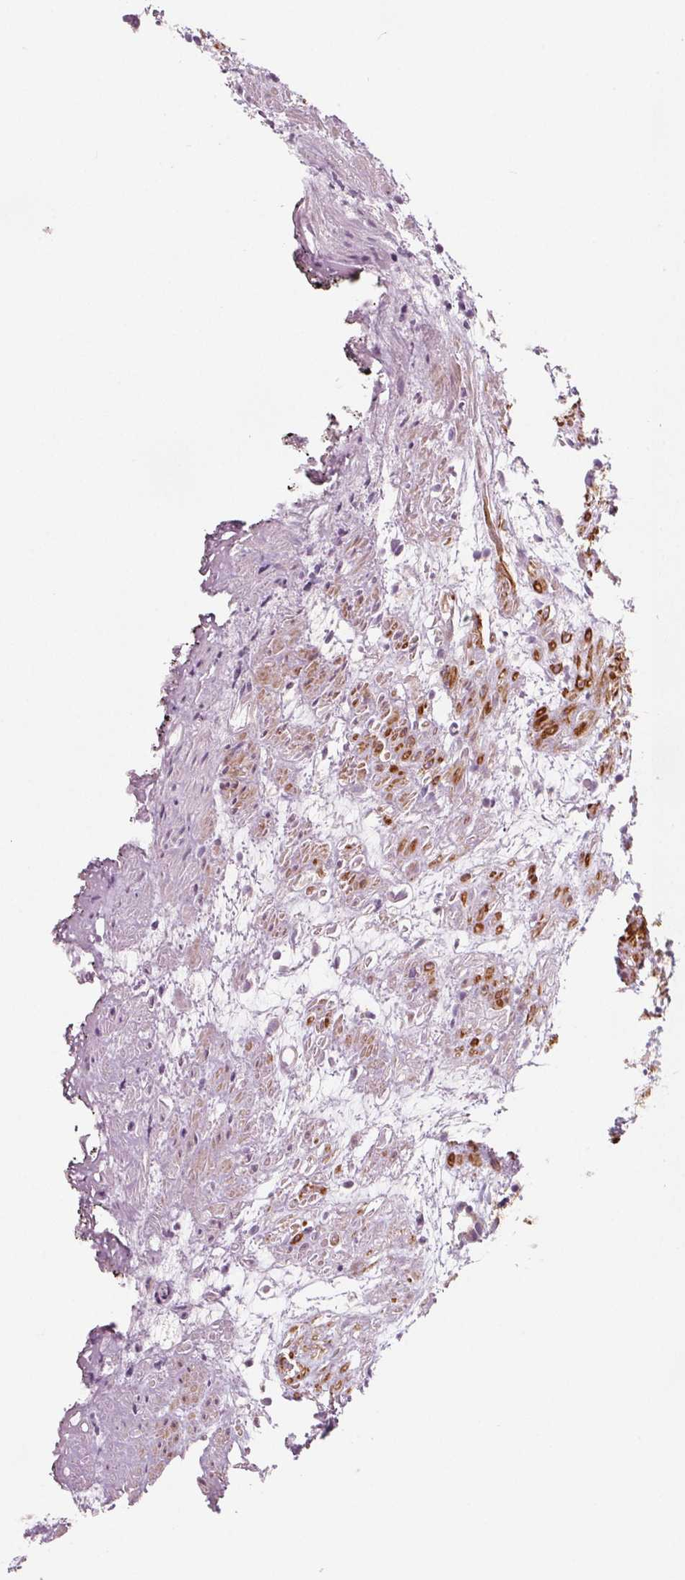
{"staining": {"intensity": "moderate", "quantity": ">75%", "location": "cytoplasmic/membranous"}, "tissue": "prostate cancer", "cell_type": "Tumor cells", "image_type": "cancer", "snomed": [{"axis": "morphology", "description": "Adenocarcinoma, High grade"}, {"axis": "topography", "description": "Prostate"}], "caption": "DAB immunohistochemical staining of high-grade adenocarcinoma (prostate) demonstrates moderate cytoplasmic/membranous protein positivity in approximately >75% of tumor cells.", "gene": "ADAM33", "patient": {"sex": "male", "age": 68}}